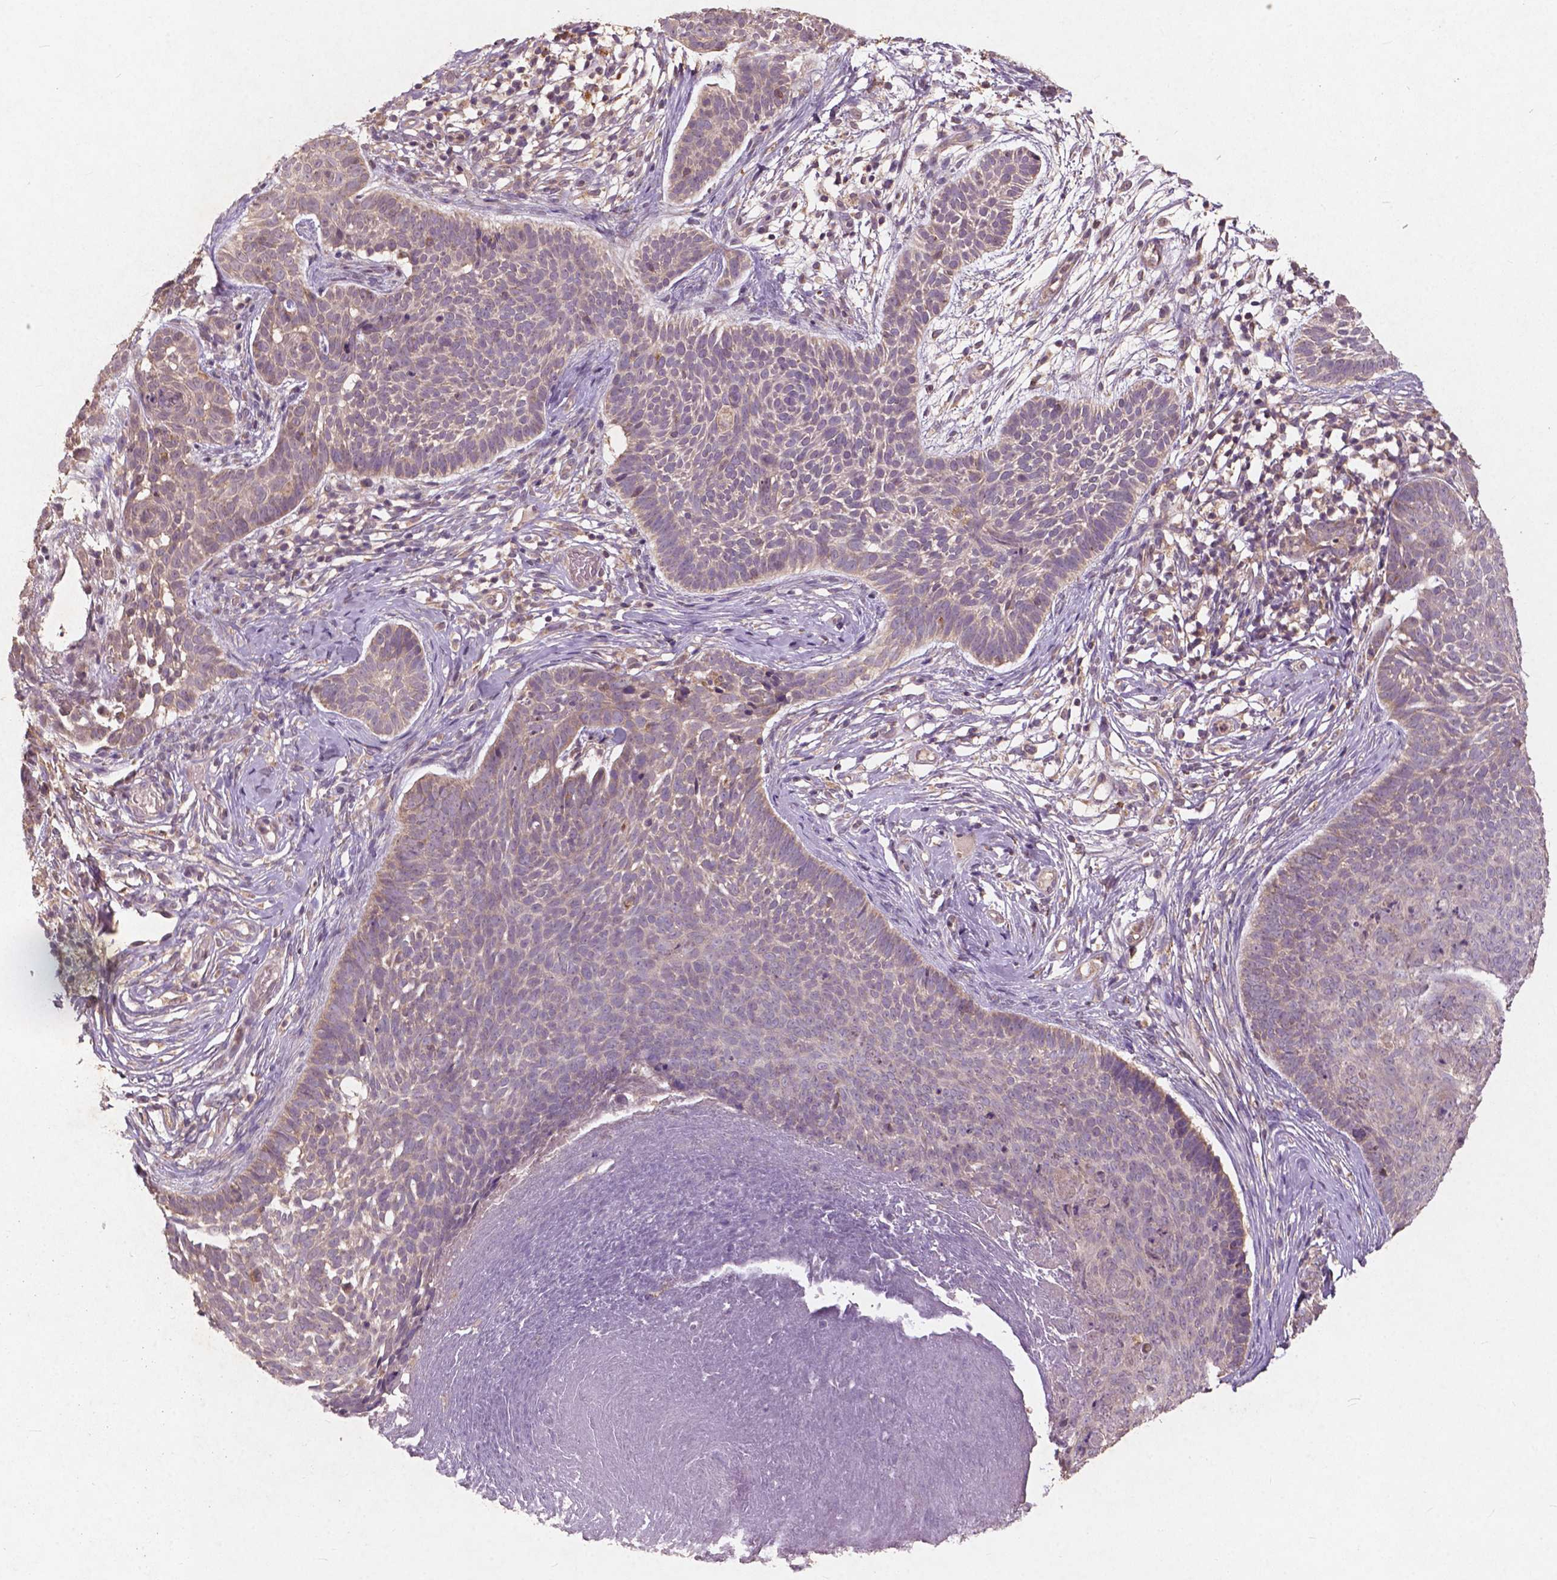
{"staining": {"intensity": "negative", "quantity": "none", "location": "none"}, "tissue": "skin cancer", "cell_type": "Tumor cells", "image_type": "cancer", "snomed": [{"axis": "morphology", "description": "Basal cell carcinoma"}, {"axis": "topography", "description": "Skin"}], "caption": "The immunohistochemistry (IHC) histopathology image has no significant expression in tumor cells of skin cancer tissue.", "gene": "ST6GALNAC5", "patient": {"sex": "male", "age": 85}}